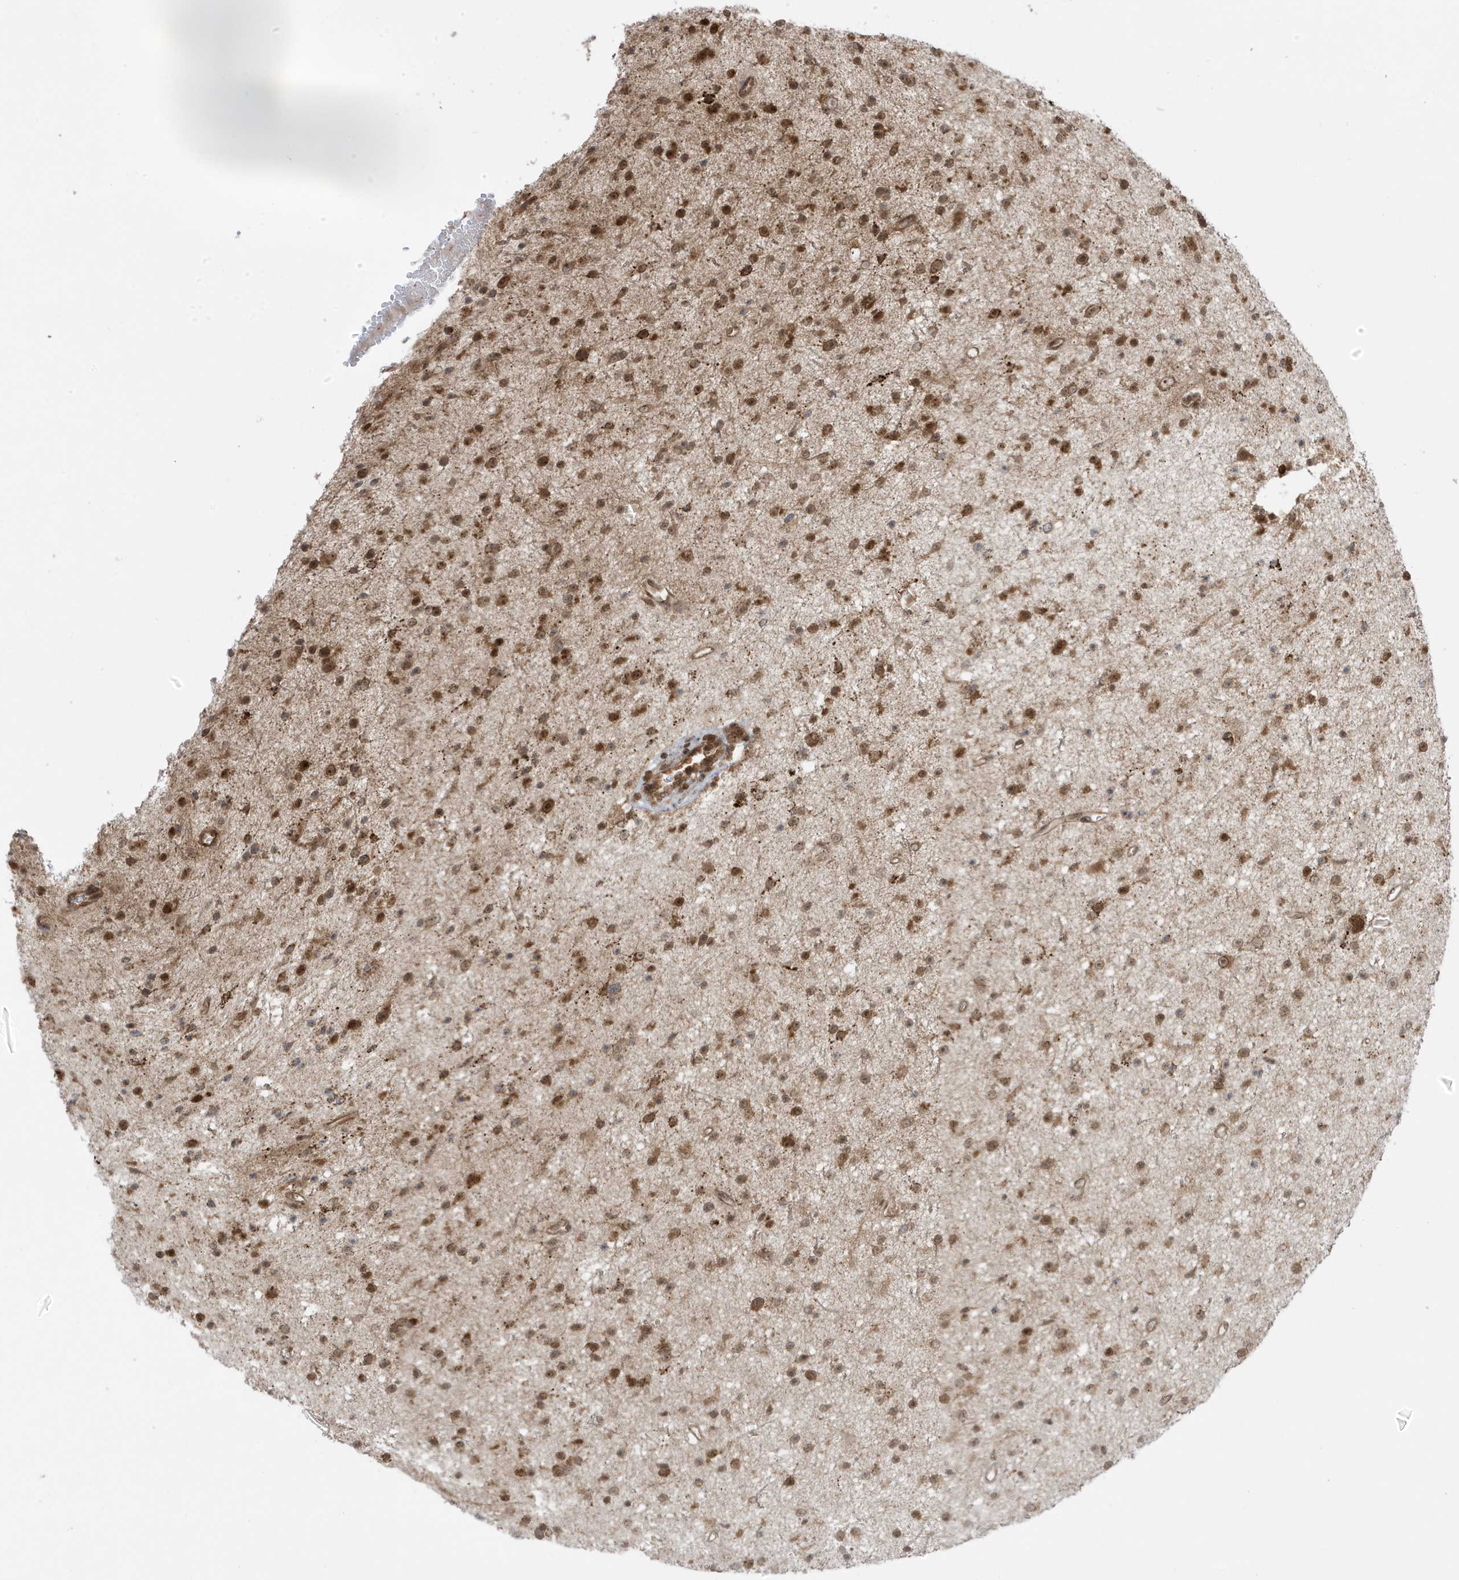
{"staining": {"intensity": "moderate", "quantity": ">75%", "location": "cytoplasmic/membranous,nuclear"}, "tissue": "glioma", "cell_type": "Tumor cells", "image_type": "cancer", "snomed": [{"axis": "morphology", "description": "Glioma, malignant, Low grade"}, {"axis": "topography", "description": "Cerebral cortex"}], "caption": "About >75% of tumor cells in human low-grade glioma (malignant) exhibit moderate cytoplasmic/membranous and nuclear protein positivity as visualized by brown immunohistochemical staining.", "gene": "DHX36", "patient": {"sex": "female", "age": 39}}